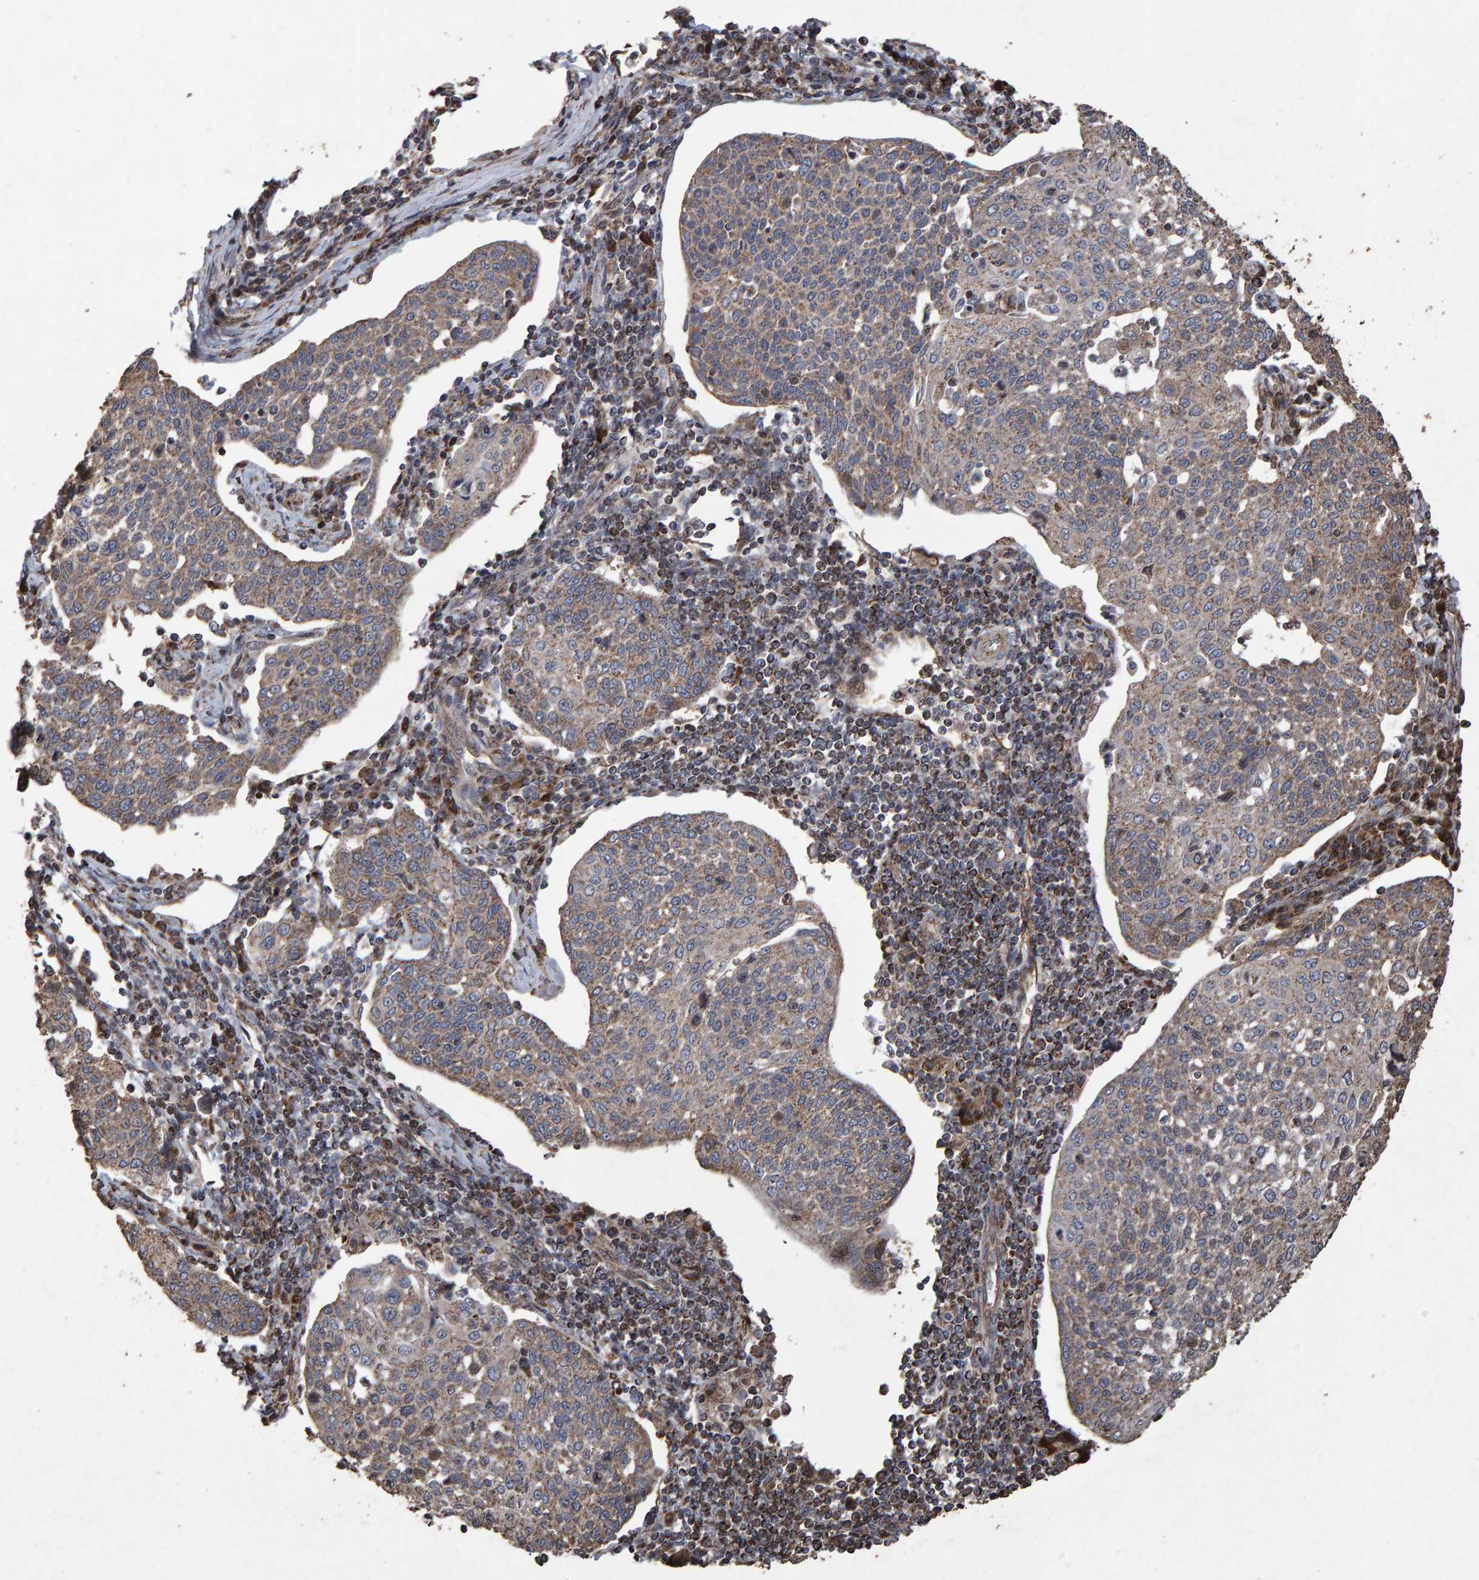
{"staining": {"intensity": "weak", "quantity": "25%-75%", "location": "cytoplasmic/membranous"}, "tissue": "cervical cancer", "cell_type": "Tumor cells", "image_type": "cancer", "snomed": [{"axis": "morphology", "description": "Squamous cell carcinoma, NOS"}, {"axis": "topography", "description": "Cervix"}], "caption": "DAB immunohistochemical staining of cervical cancer reveals weak cytoplasmic/membranous protein expression in about 25%-75% of tumor cells. (Brightfield microscopy of DAB IHC at high magnification).", "gene": "OSBP2", "patient": {"sex": "female", "age": 34}}